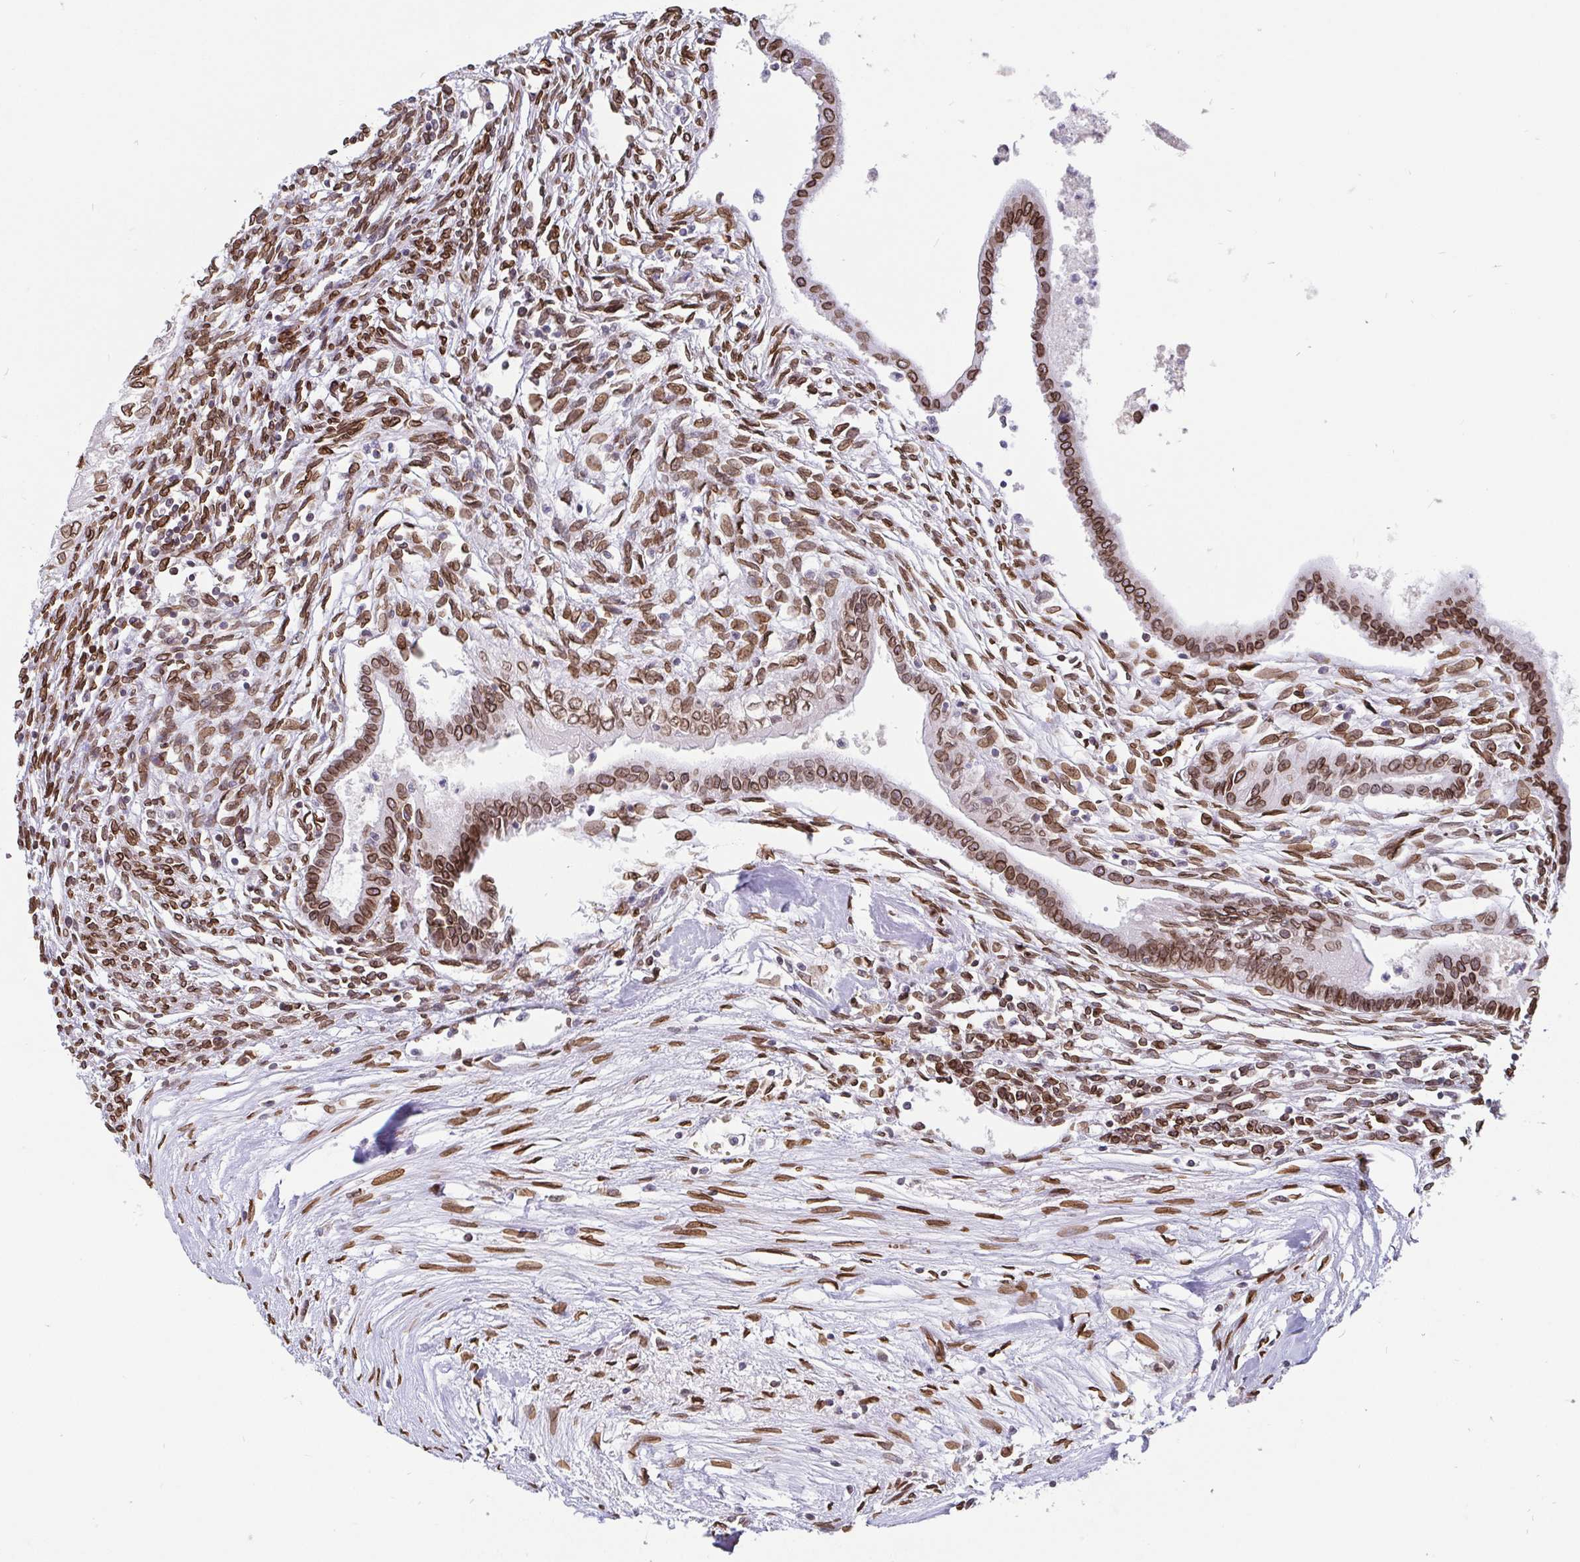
{"staining": {"intensity": "moderate", "quantity": ">75%", "location": "cytoplasmic/membranous,nuclear"}, "tissue": "testis cancer", "cell_type": "Tumor cells", "image_type": "cancer", "snomed": [{"axis": "morphology", "description": "Carcinoma, Embryonal, NOS"}, {"axis": "topography", "description": "Testis"}], "caption": "Human testis cancer (embryonal carcinoma) stained with a brown dye shows moderate cytoplasmic/membranous and nuclear positive expression in about >75% of tumor cells.", "gene": "EMD", "patient": {"sex": "male", "age": 37}}